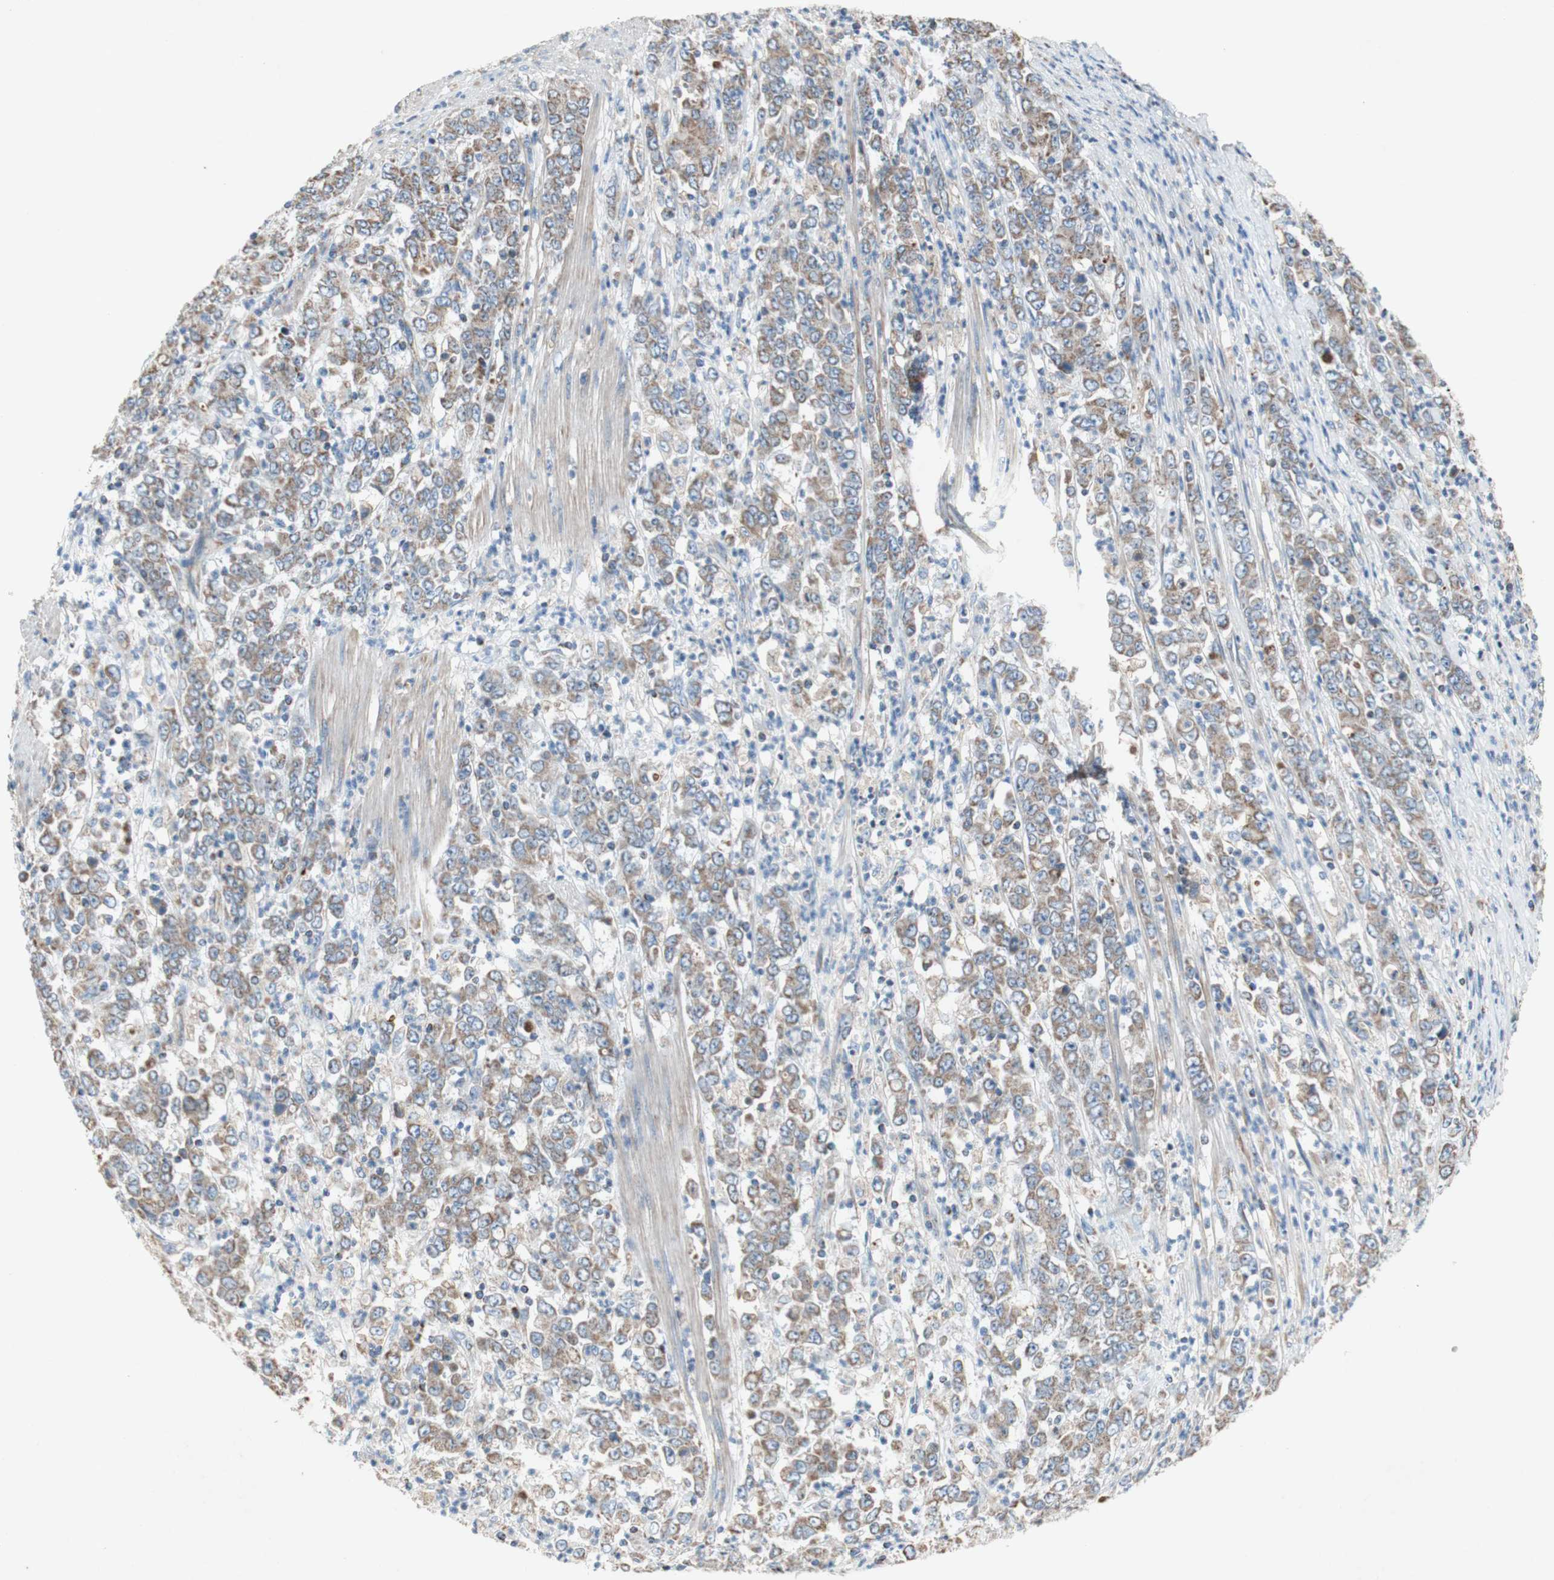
{"staining": {"intensity": "weak", "quantity": ">75%", "location": "cytoplasmic/membranous"}, "tissue": "stomach cancer", "cell_type": "Tumor cells", "image_type": "cancer", "snomed": [{"axis": "morphology", "description": "Adenocarcinoma, NOS"}, {"axis": "topography", "description": "Stomach, lower"}], "caption": "Tumor cells display weak cytoplasmic/membranous positivity in about >75% of cells in stomach adenocarcinoma. (Brightfield microscopy of DAB IHC at high magnification).", "gene": "SDHB", "patient": {"sex": "female", "age": 71}}